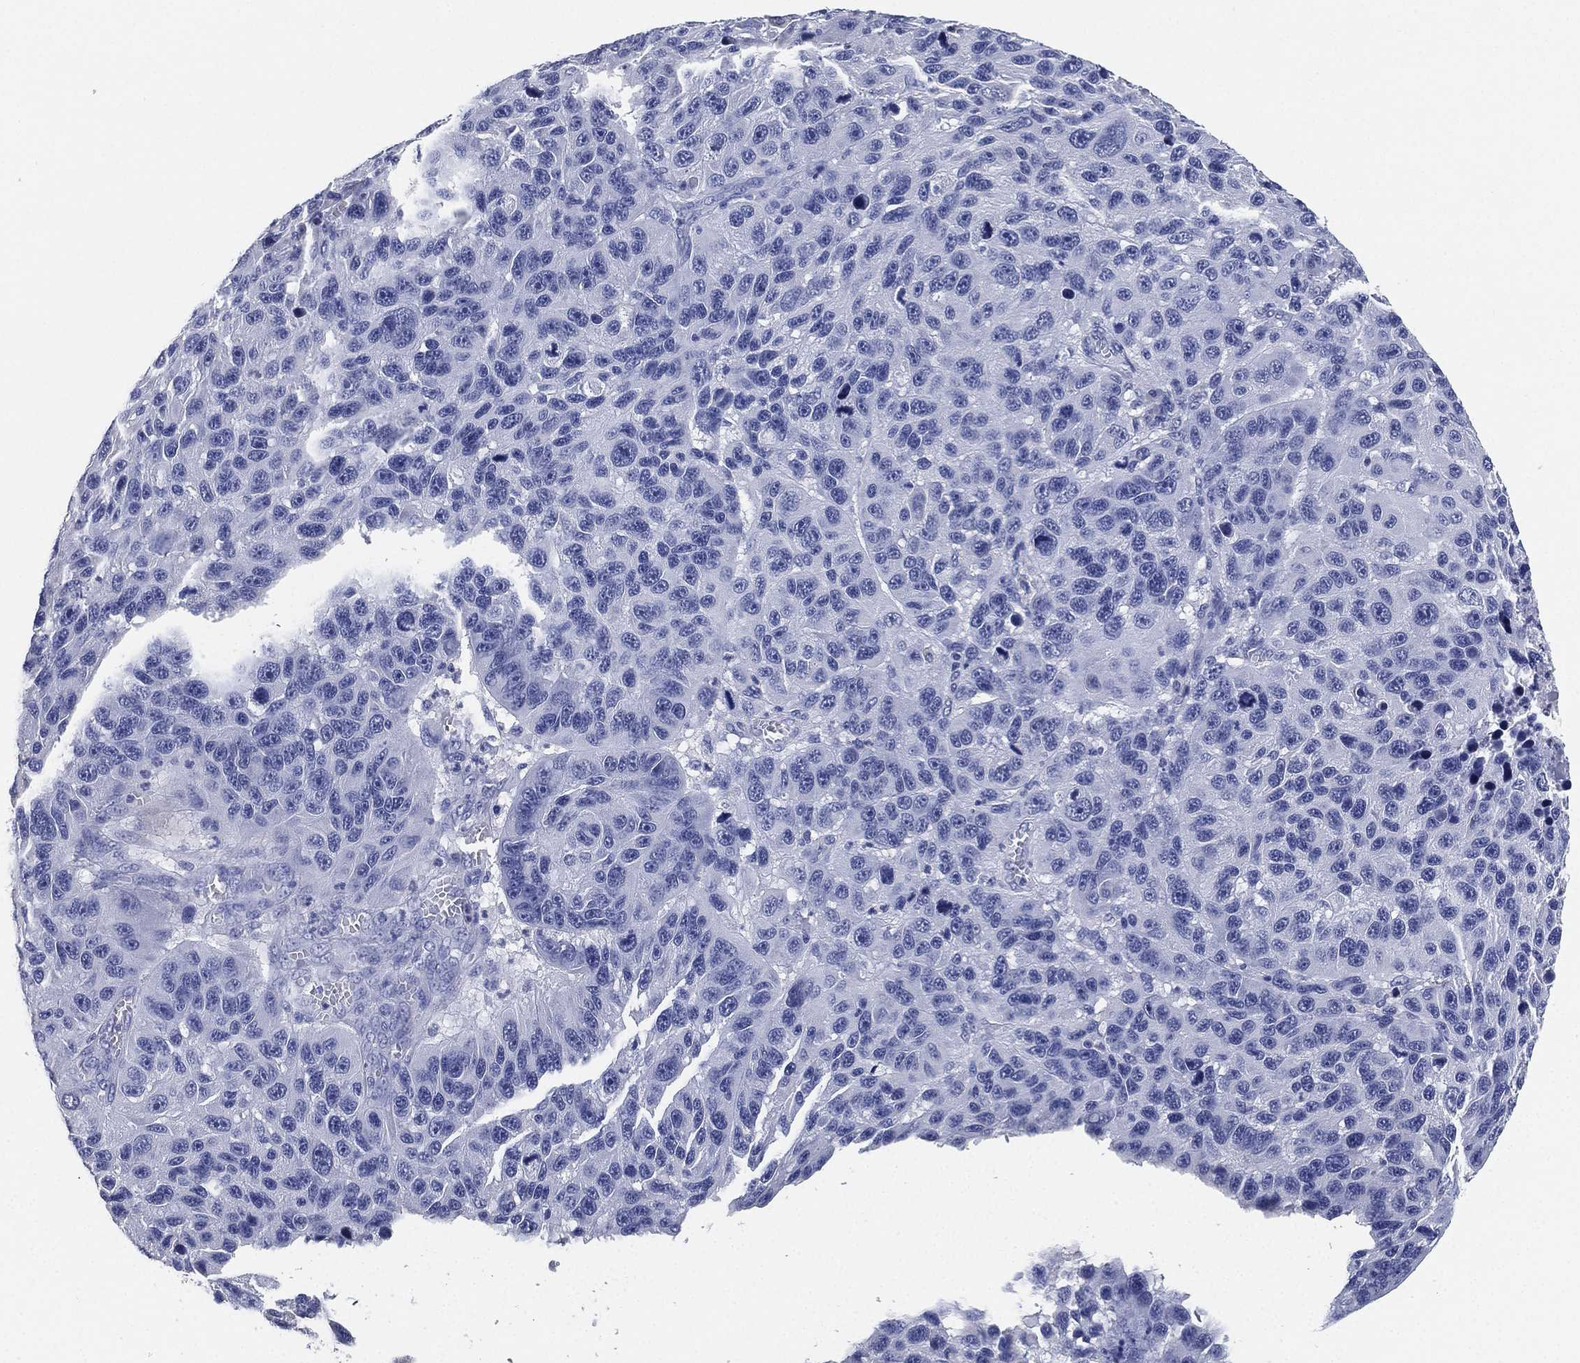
{"staining": {"intensity": "negative", "quantity": "none", "location": "none"}, "tissue": "melanoma", "cell_type": "Tumor cells", "image_type": "cancer", "snomed": [{"axis": "morphology", "description": "Malignant melanoma, NOS"}, {"axis": "topography", "description": "Skin"}], "caption": "Melanoma stained for a protein using immunohistochemistry demonstrates no positivity tumor cells.", "gene": "IYD", "patient": {"sex": "male", "age": 53}}